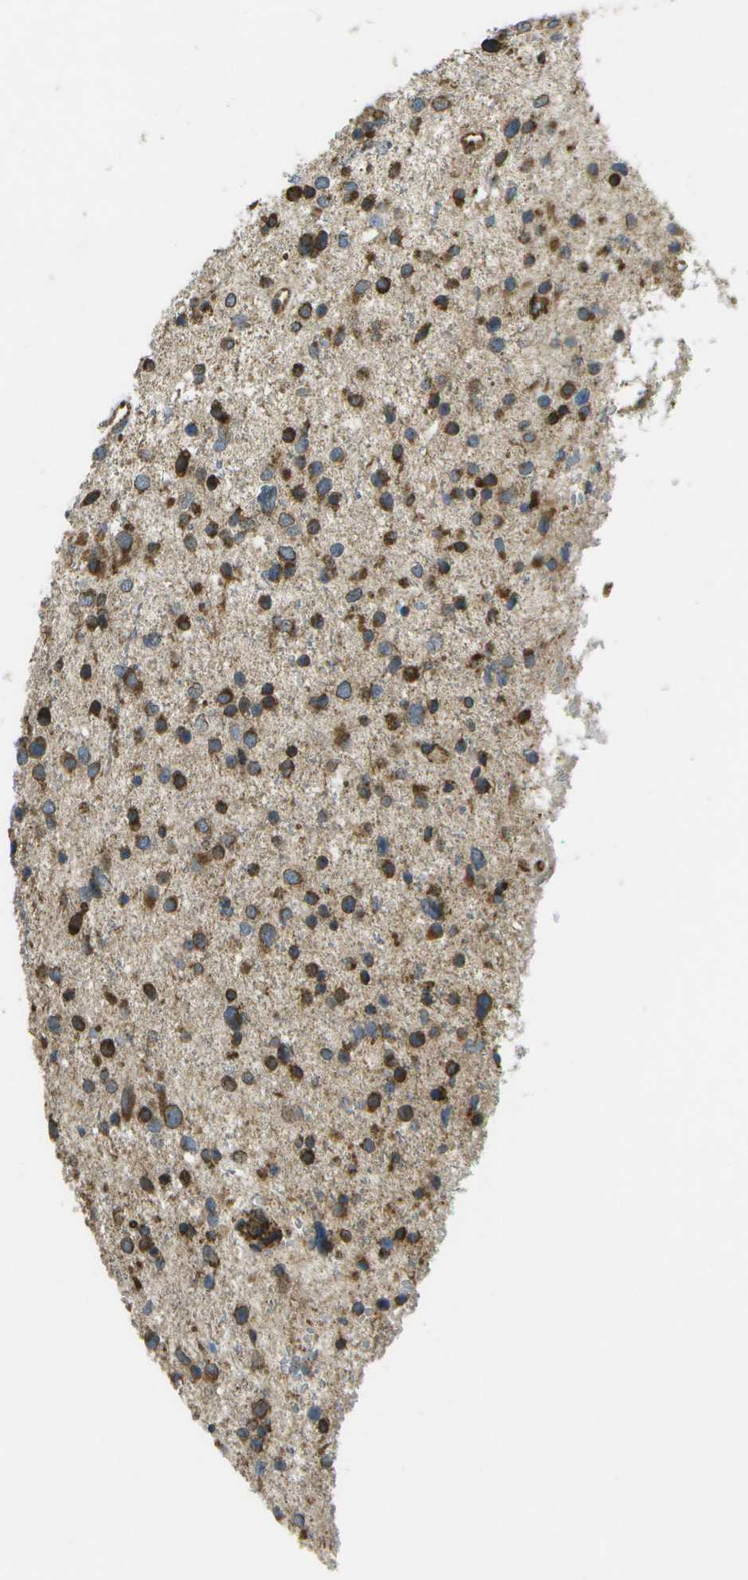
{"staining": {"intensity": "strong", "quantity": ">75%", "location": "cytoplasmic/membranous"}, "tissue": "glioma", "cell_type": "Tumor cells", "image_type": "cancer", "snomed": [{"axis": "morphology", "description": "Glioma, malignant, Low grade"}, {"axis": "topography", "description": "Brain"}], "caption": "Immunohistochemical staining of human glioma shows high levels of strong cytoplasmic/membranous expression in about >75% of tumor cells.", "gene": "PDIA4", "patient": {"sex": "female", "age": 37}}